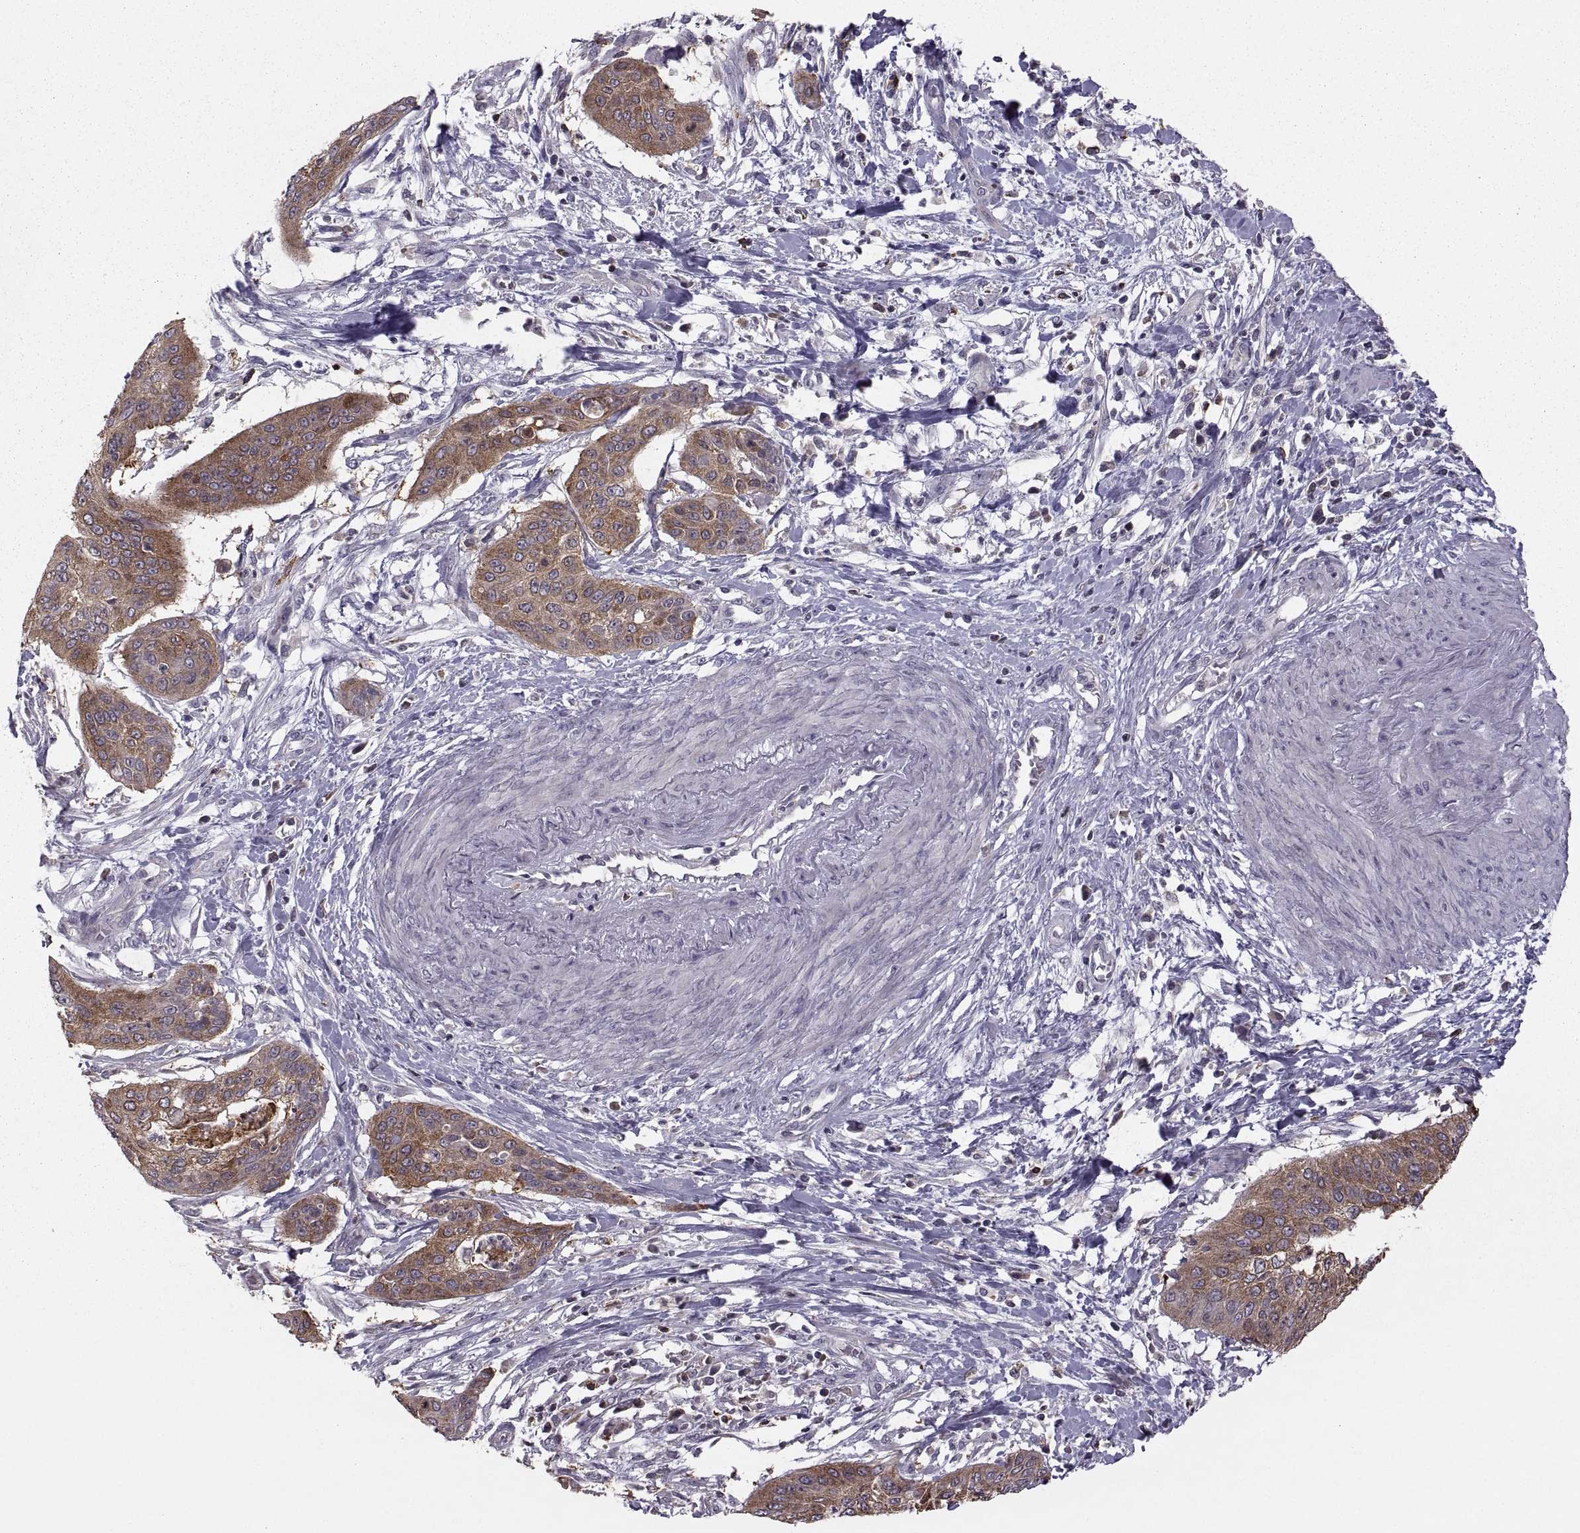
{"staining": {"intensity": "moderate", "quantity": ">75%", "location": "cytoplasmic/membranous"}, "tissue": "cervical cancer", "cell_type": "Tumor cells", "image_type": "cancer", "snomed": [{"axis": "morphology", "description": "Squamous cell carcinoma, NOS"}, {"axis": "topography", "description": "Cervix"}], "caption": "Squamous cell carcinoma (cervical) tissue exhibits moderate cytoplasmic/membranous staining in about >75% of tumor cells, visualized by immunohistochemistry. The staining was performed using DAB (3,3'-diaminobenzidine) to visualize the protein expression in brown, while the nuclei were stained in blue with hematoxylin (Magnification: 20x).", "gene": "EZR", "patient": {"sex": "female", "age": 39}}